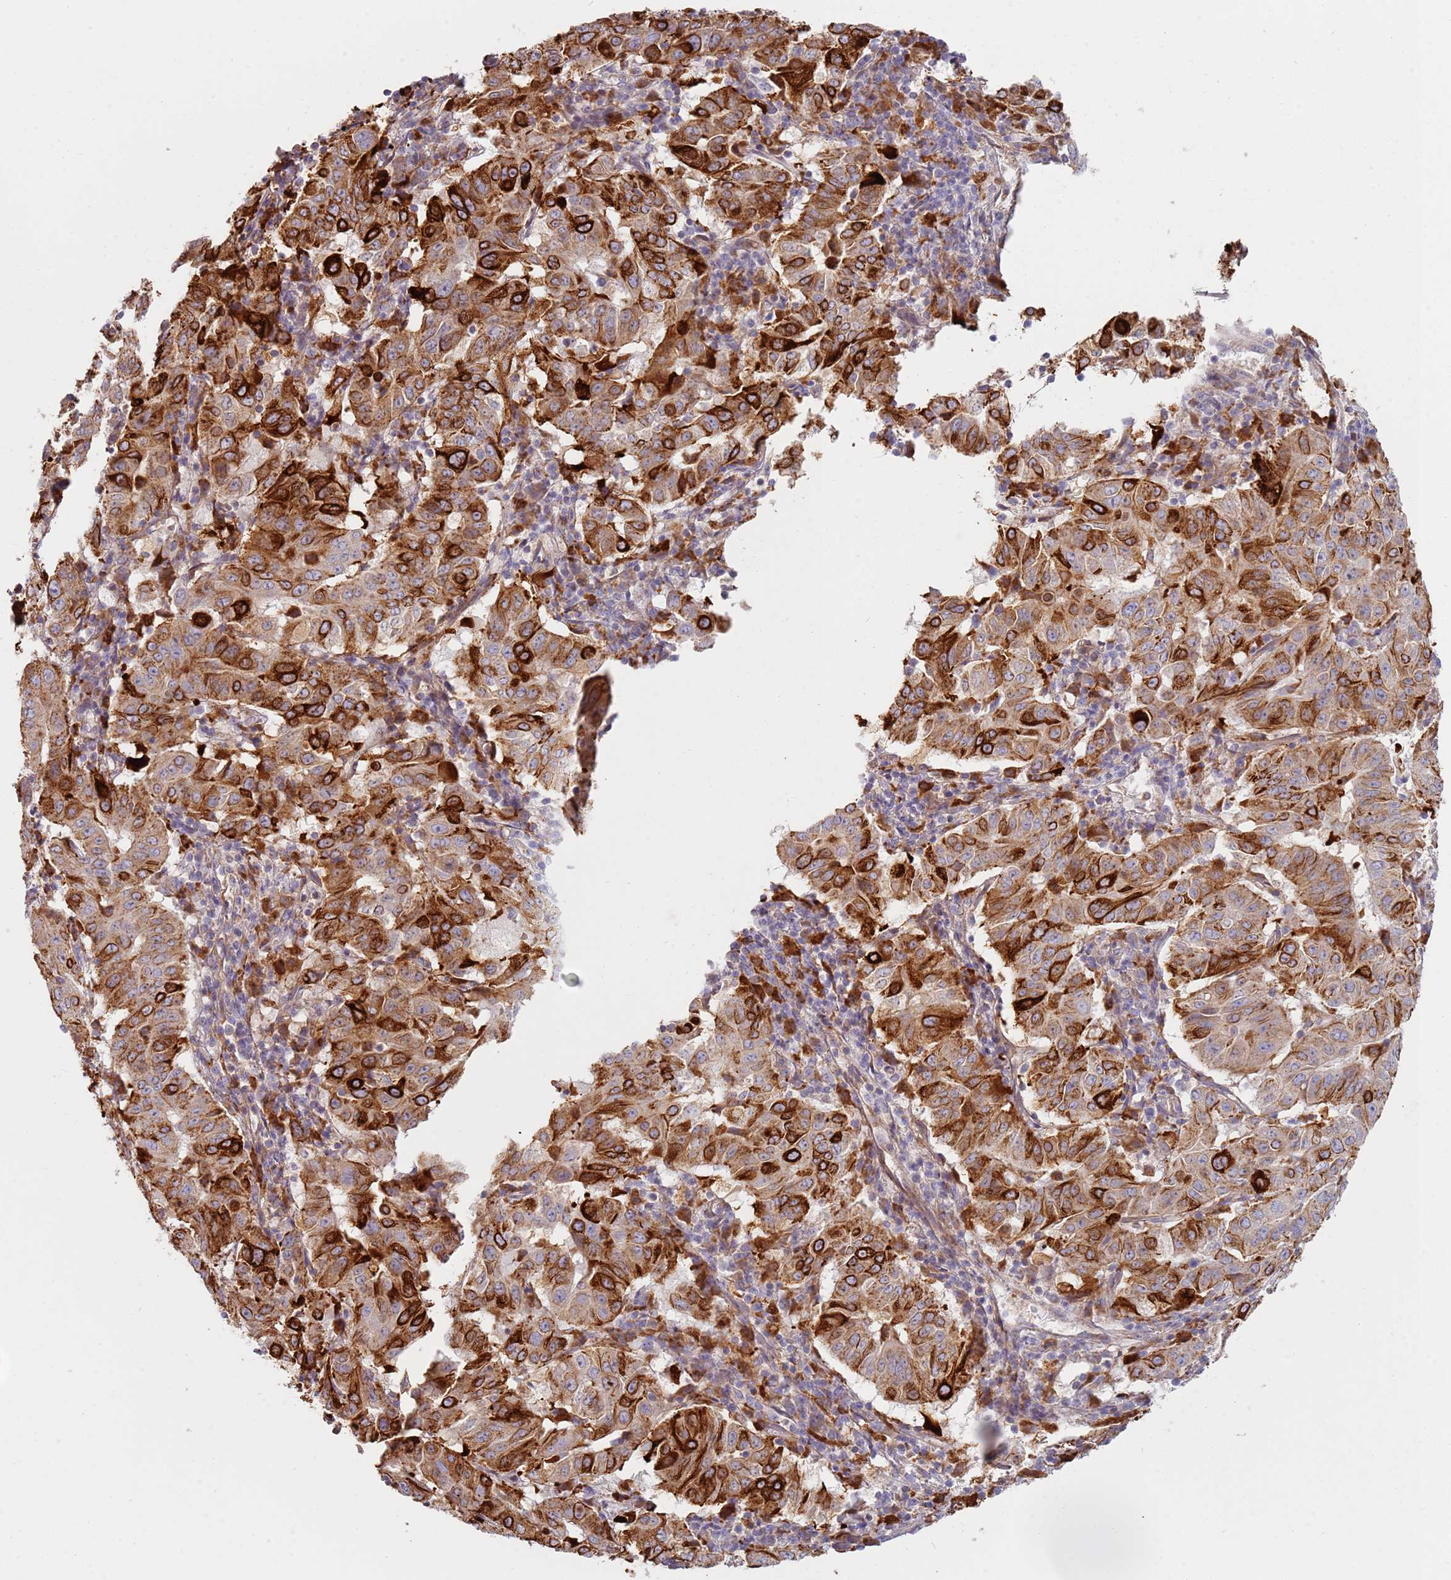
{"staining": {"intensity": "strong", "quantity": ">75%", "location": "cytoplasmic/membranous"}, "tissue": "pancreatic cancer", "cell_type": "Tumor cells", "image_type": "cancer", "snomed": [{"axis": "morphology", "description": "Adenocarcinoma, NOS"}, {"axis": "topography", "description": "Pancreas"}], "caption": "Strong cytoplasmic/membranous protein staining is identified in about >75% of tumor cells in pancreatic cancer (adenocarcinoma).", "gene": "TMEM229B", "patient": {"sex": "male", "age": 63}}